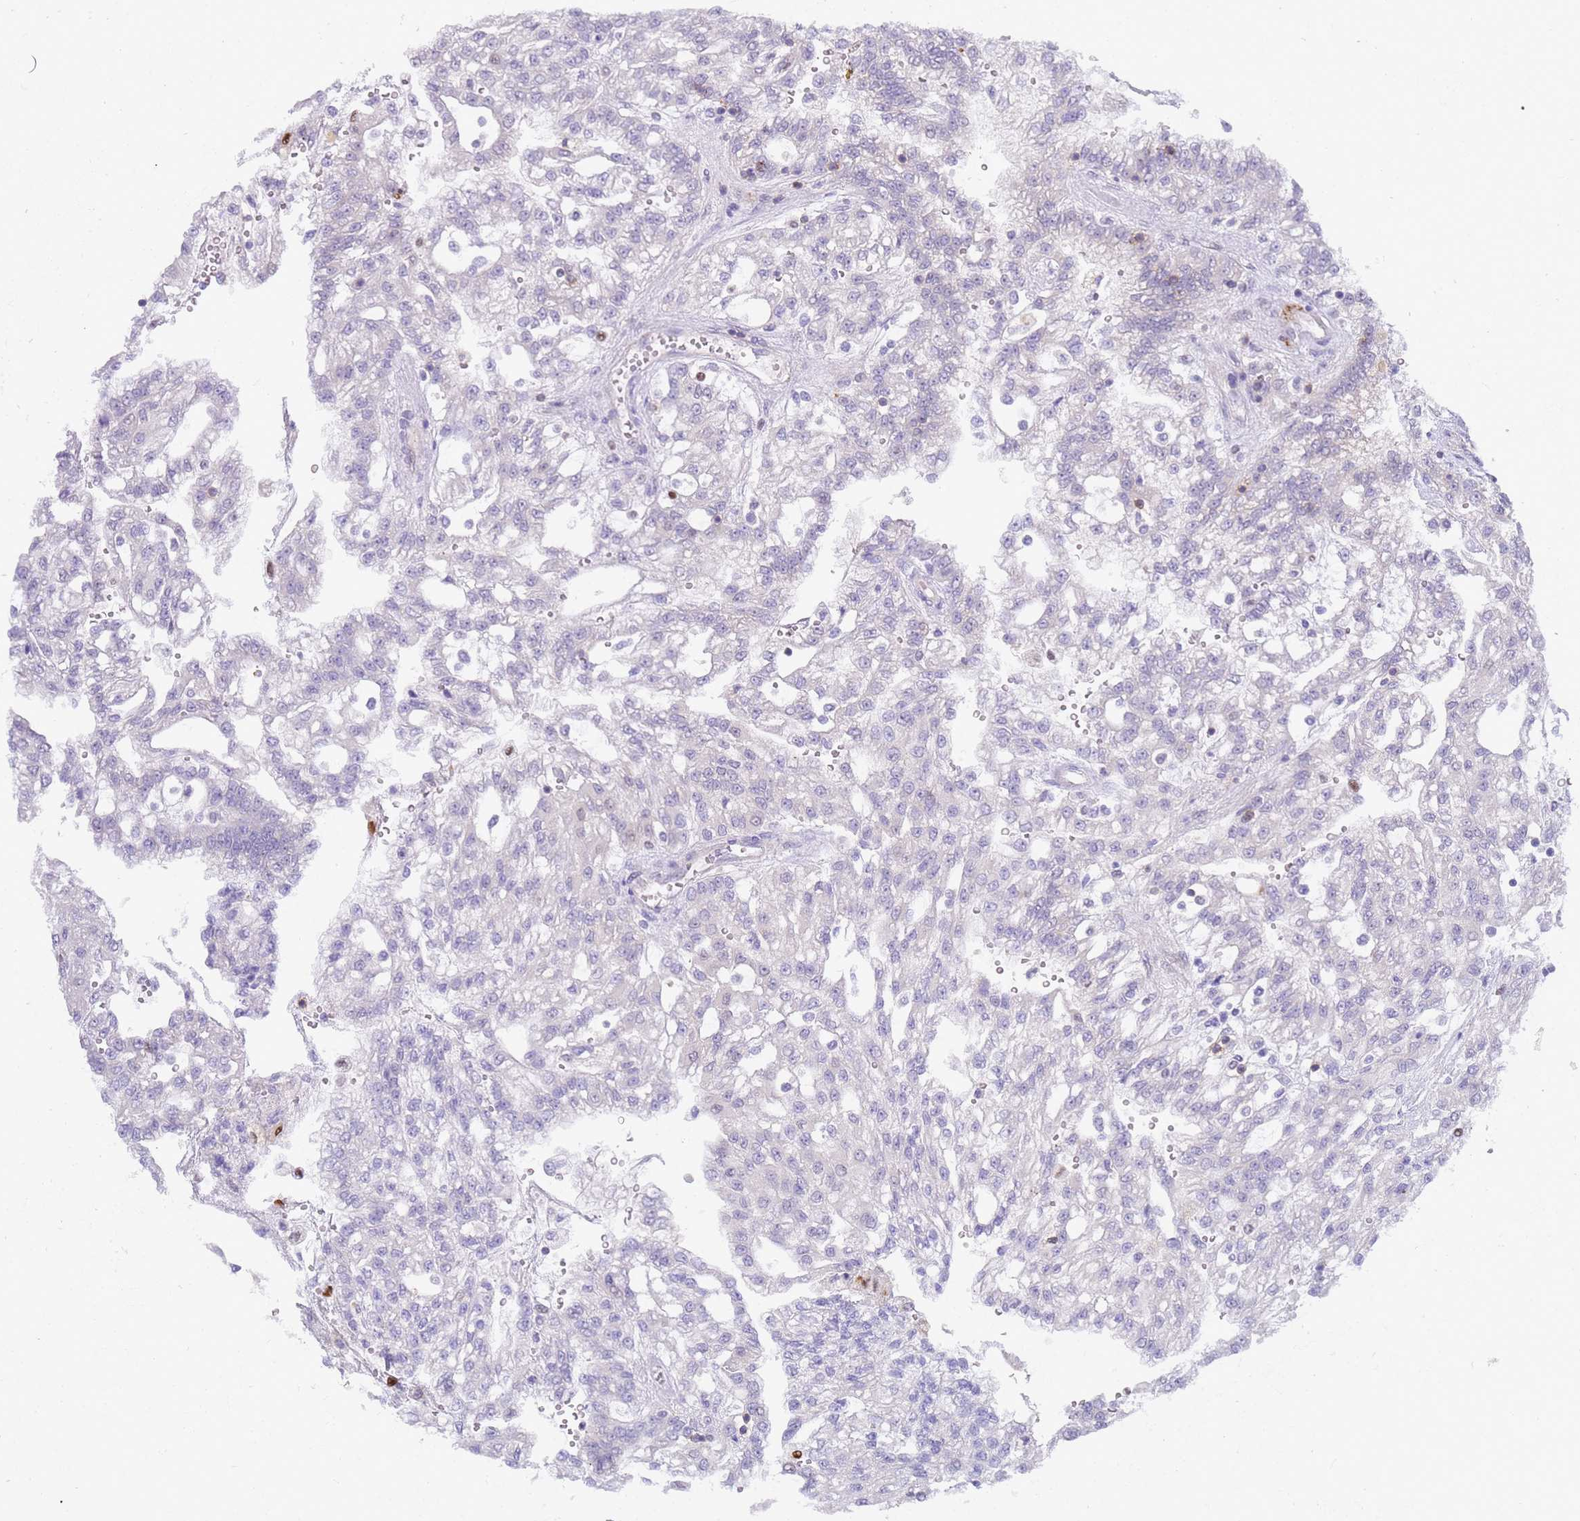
{"staining": {"intensity": "negative", "quantity": "none", "location": "none"}, "tissue": "renal cancer", "cell_type": "Tumor cells", "image_type": "cancer", "snomed": [{"axis": "morphology", "description": "Adenocarcinoma, NOS"}, {"axis": "topography", "description": "Kidney"}], "caption": "The micrograph demonstrates no staining of tumor cells in adenocarcinoma (renal).", "gene": "STK25", "patient": {"sex": "male", "age": 63}}